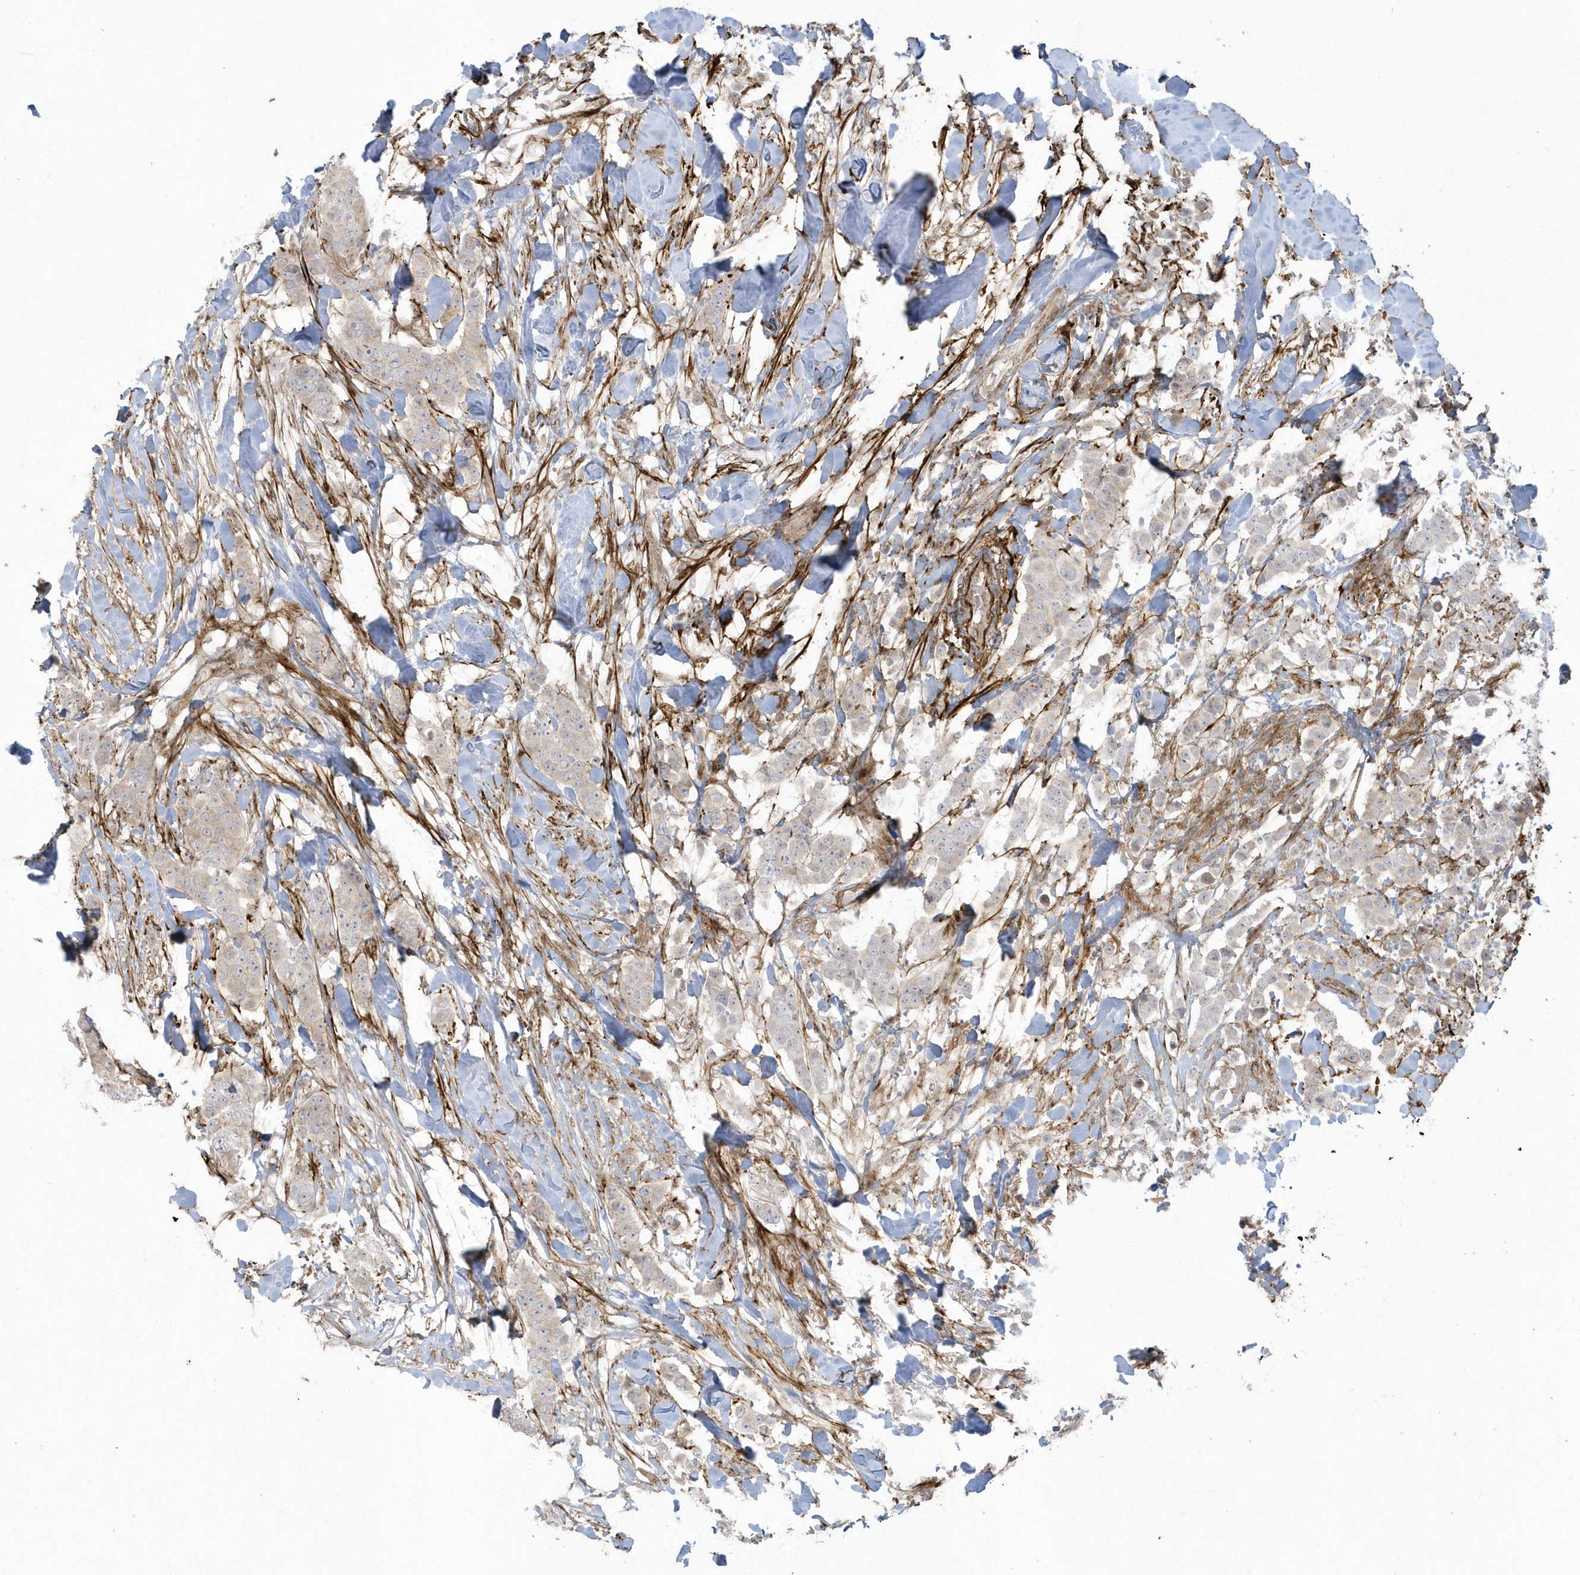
{"staining": {"intensity": "negative", "quantity": "none", "location": "none"}, "tissue": "breast cancer", "cell_type": "Tumor cells", "image_type": "cancer", "snomed": [{"axis": "morphology", "description": "Duct carcinoma"}, {"axis": "topography", "description": "Breast"}], "caption": "This image is of breast invasive ductal carcinoma stained with immunohistochemistry to label a protein in brown with the nuclei are counter-stained blue. There is no expression in tumor cells.", "gene": "MASP2", "patient": {"sex": "female", "age": 40}}